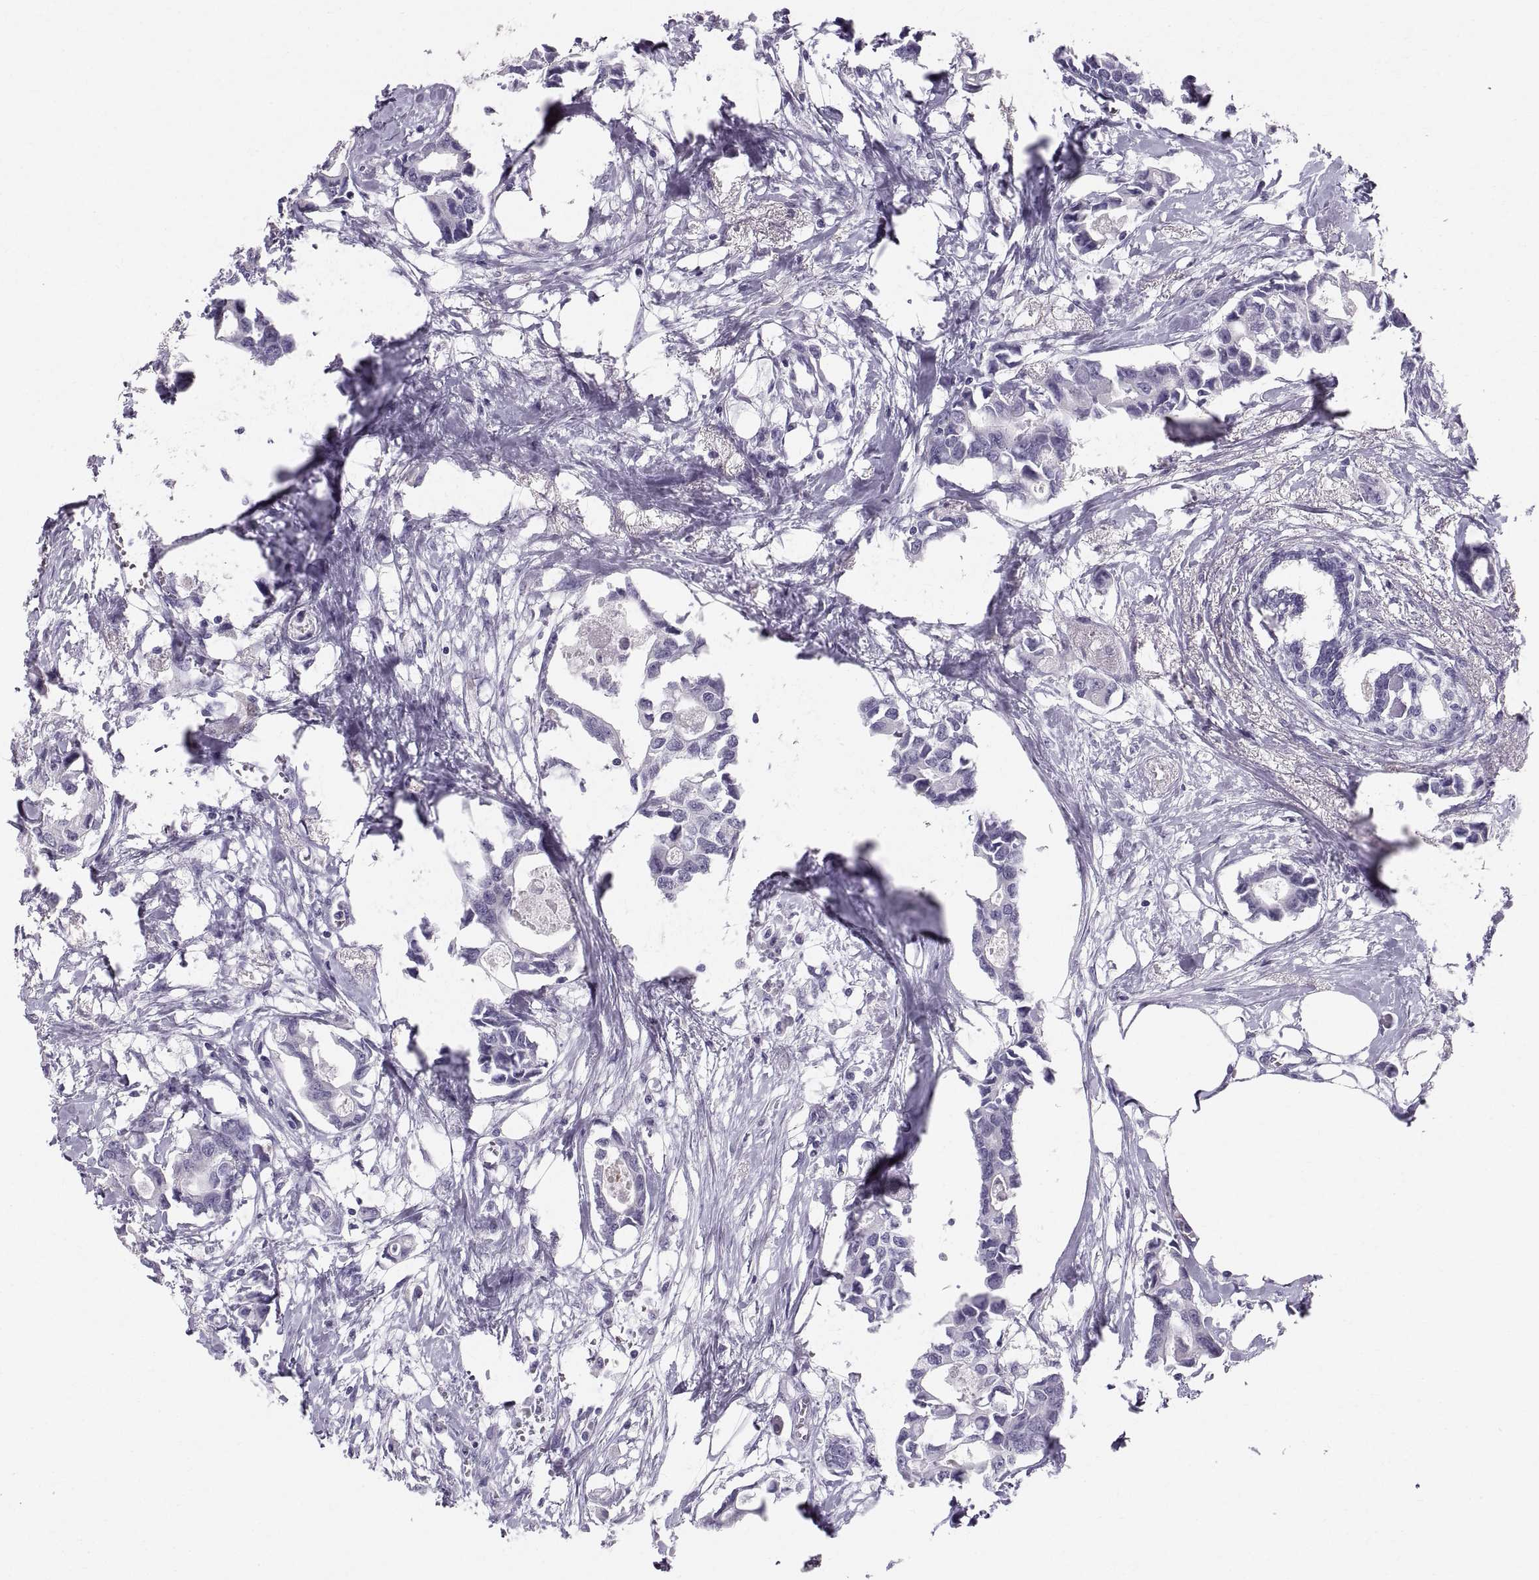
{"staining": {"intensity": "negative", "quantity": "none", "location": "none"}, "tissue": "breast cancer", "cell_type": "Tumor cells", "image_type": "cancer", "snomed": [{"axis": "morphology", "description": "Duct carcinoma"}, {"axis": "topography", "description": "Breast"}], "caption": "A high-resolution photomicrograph shows immunohistochemistry staining of breast infiltrating ductal carcinoma, which demonstrates no significant positivity in tumor cells.", "gene": "SLC22A6", "patient": {"sex": "female", "age": 83}}